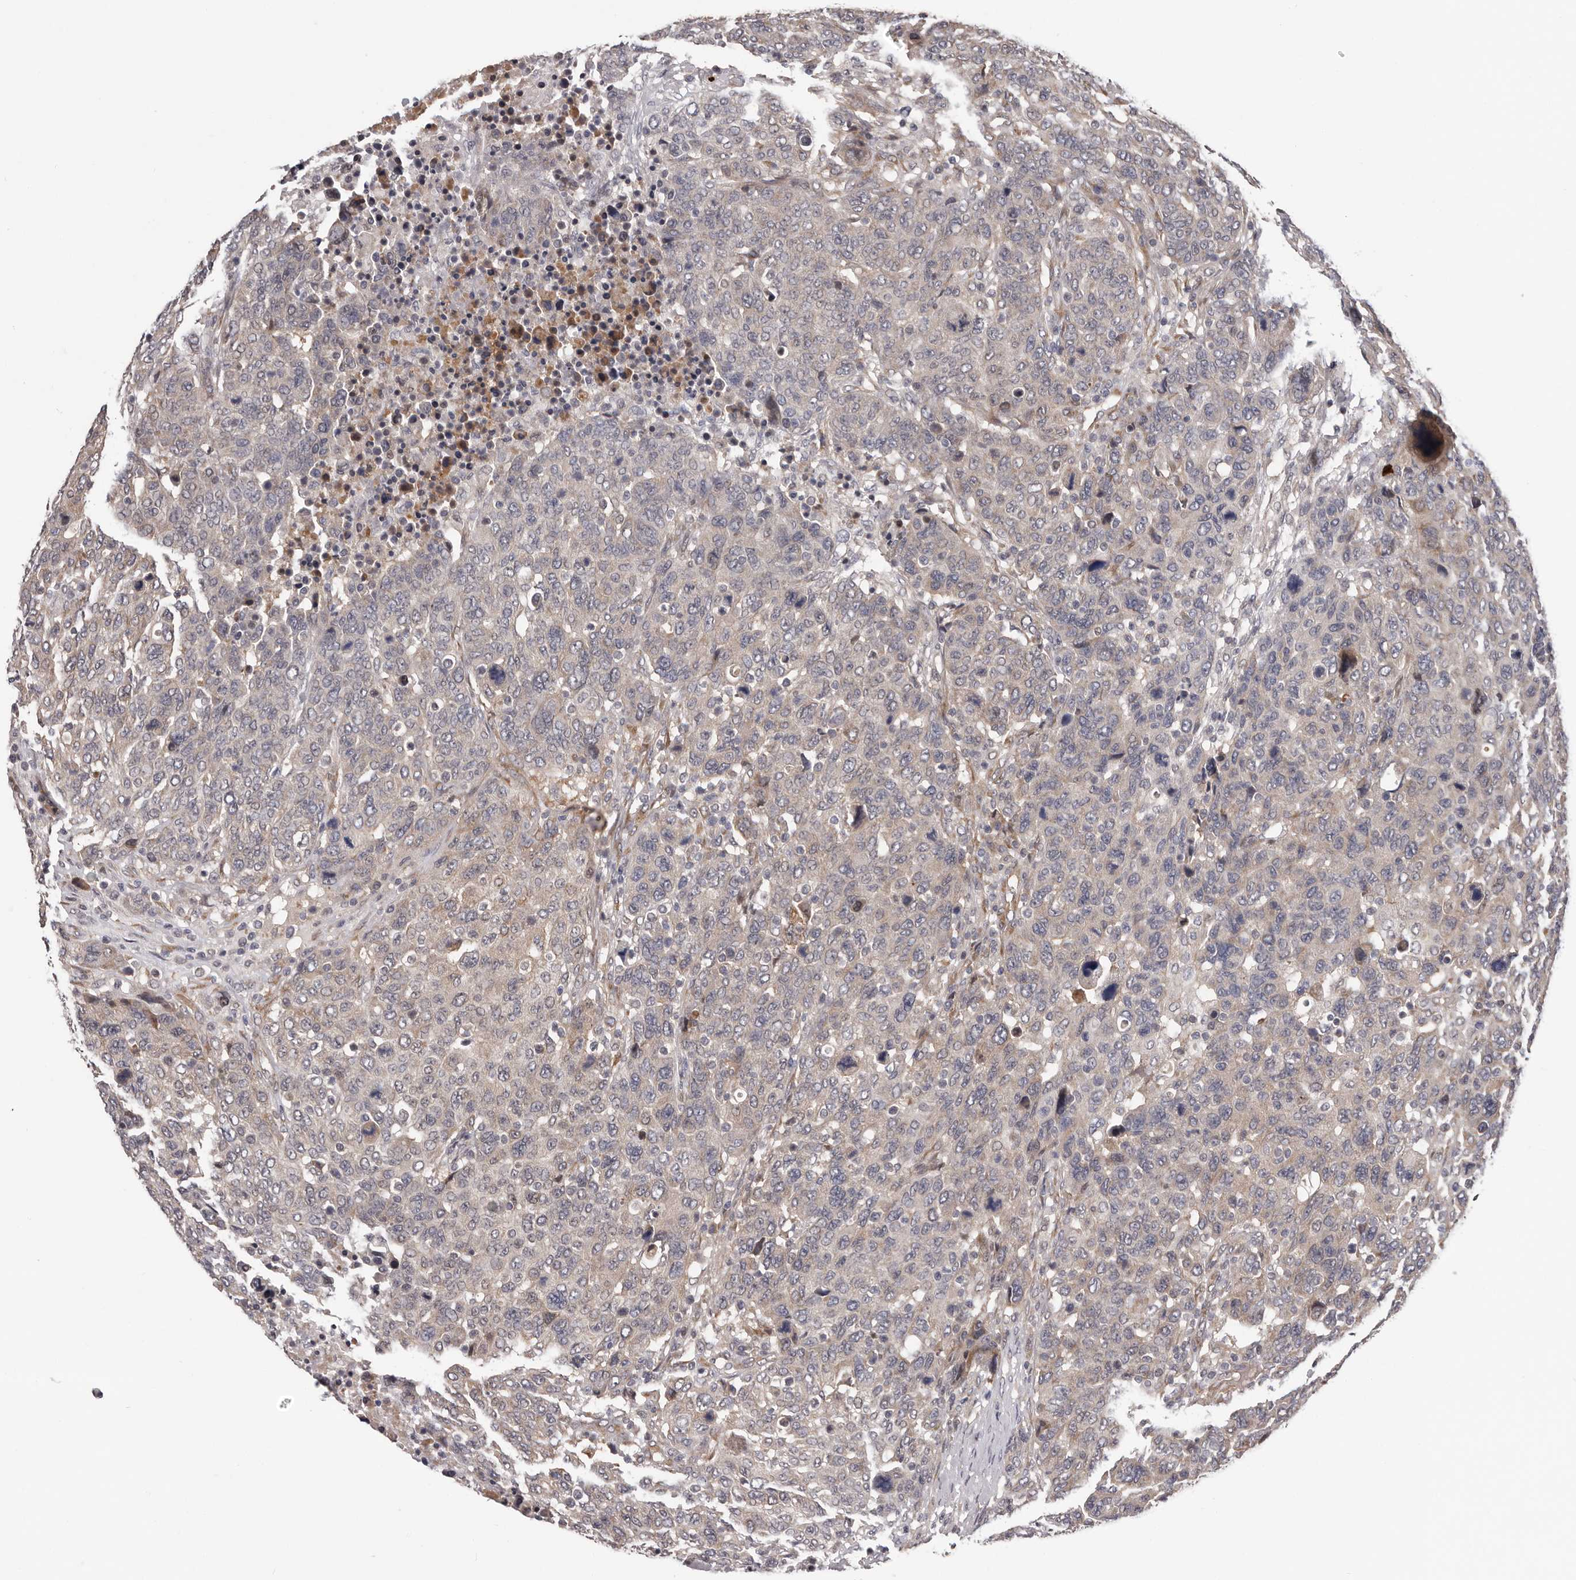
{"staining": {"intensity": "weak", "quantity": "<25%", "location": "cytoplasmic/membranous"}, "tissue": "breast cancer", "cell_type": "Tumor cells", "image_type": "cancer", "snomed": [{"axis": "morphology", "description": "Duct carcinoma"}, {"axis": "topography", "description": "Breast"}], "caption": "Invasive ductal carcinoma (breast) stained for a protein using immunohistochemistry reveals no staining tumor cells.", "gene": "MED8", "patient": {"sex": "female", "age": 37}}